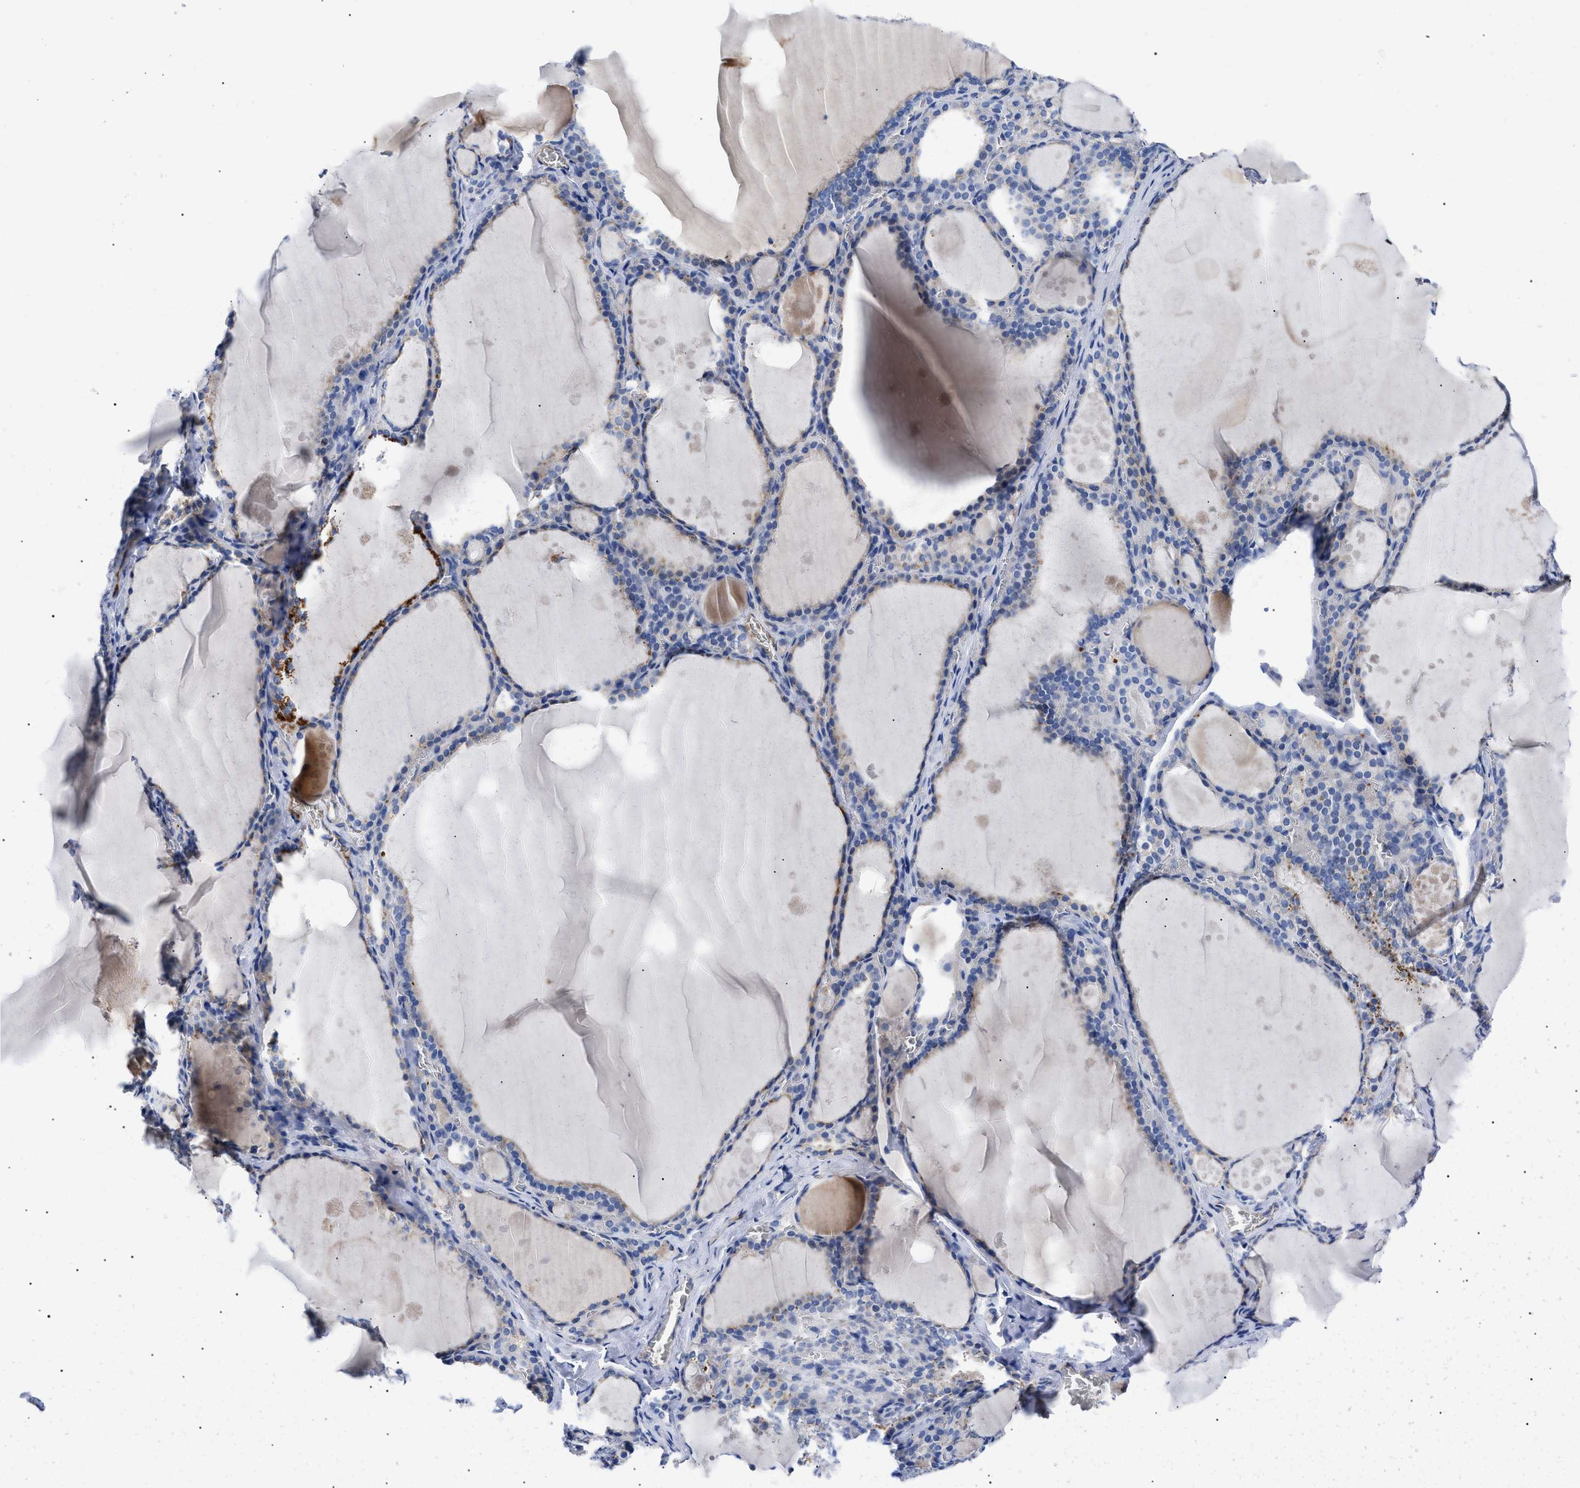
{"staining": {"intensity": "weak", "quantity": "25%-75%", "location": "cytoplasmic/membranous"}, "tissue": "thyroid gland", "cell_type": "Glandular cells", "image_type": "normal", "snomed": [{"axis": "morphology", "description": "Normal tissue, NOS"}, {"axis": "topography", "description": "Thyroid gland"}], "caption": "A brown stain highlights weak cytoplasmic/membranous expression of a protein in glandular cells of unremarkable human thyroid gland. (brown staining indicates protein expression, while blue staining denotes nuclei).", "gene": "ACKR1", "patient": {"sex": "male", "age": 56}}